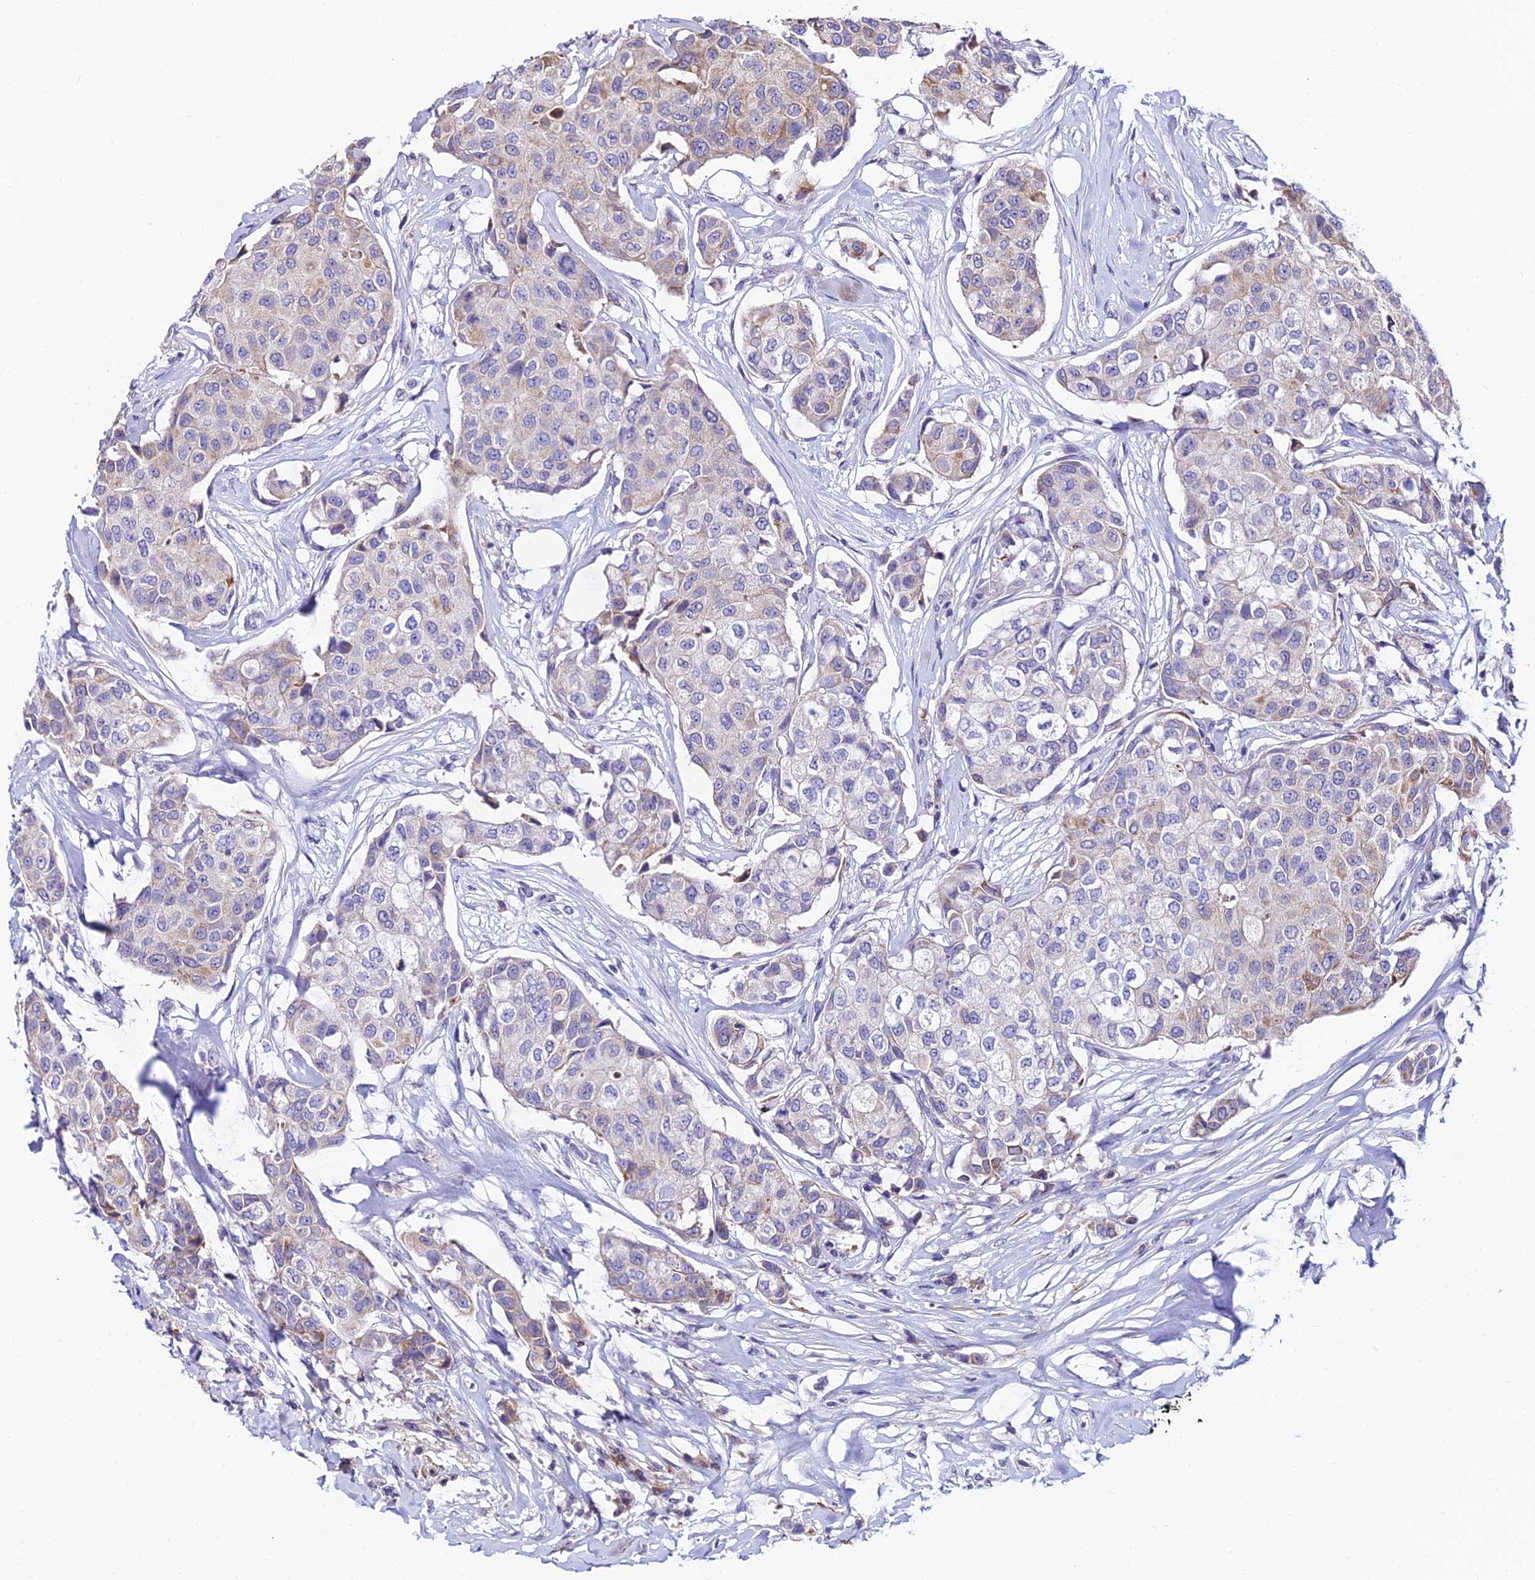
{"staining": {"intensity": "weak", "quantity": "<25%", "location": "cytoplasmic/membranous"}, "tissue": "breast cancer", "cell_type": "Tumor cells", "image_type": "cancer", "snomed": [{"axis": "morphology", "description": "Duct carcinoma"}, {"axis": "topography", "description": "Breast"}], "caption": "DAB immunohistochemical staining of human intraductal carcinoma (breast) shows no significant positivity in tumor cells.", "gene": "CDNF", "patient": {"sex": "female", "age": 80}}